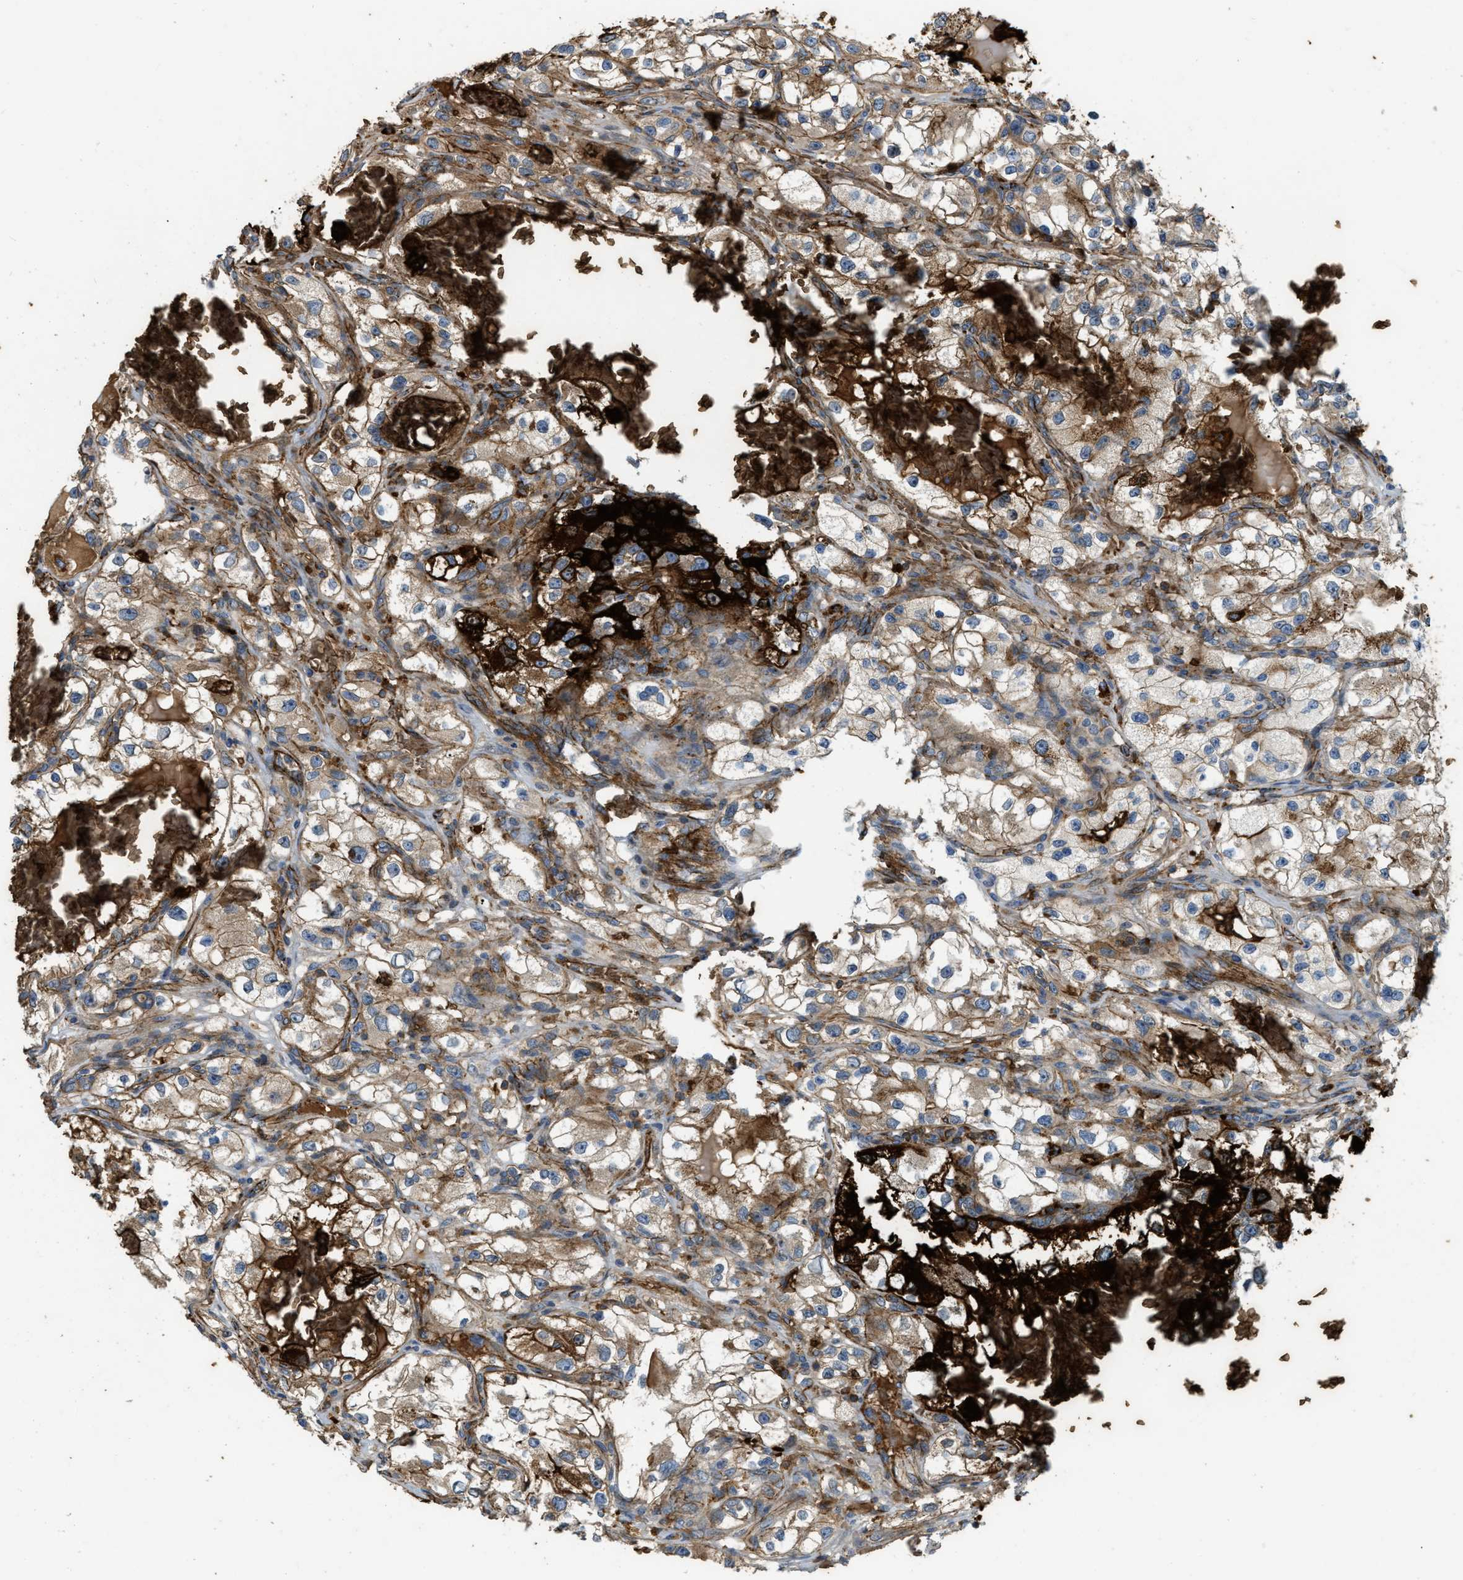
{"staining": {"intensity": "moderate", "quantity": ">75%", "location": "cytoplasmic/membranous"}, "tissue": "renal cancer", "cell_type": "Tumor cells", "image_type": "cancer", "snomed": [{"axis": "morphology", "description": "Adenocarcinoma, NOS"}, {"axis": "topography", "description": "Kidney"}], "caption": "Renal cancer (adenocarcinoma) was stained to show a protein in brown. There is medium levels of moderate cytoplasmic/membranous staining in about >75% of tumor cells. The staining is performed using DAB (3,3'-diaminobenzidine) brown chromogen to label protein expression. The nuclei are counter-stained blue using hematoxylin.", "gene": "ERC1", "patient": {"sex": "female", "age": 57}}